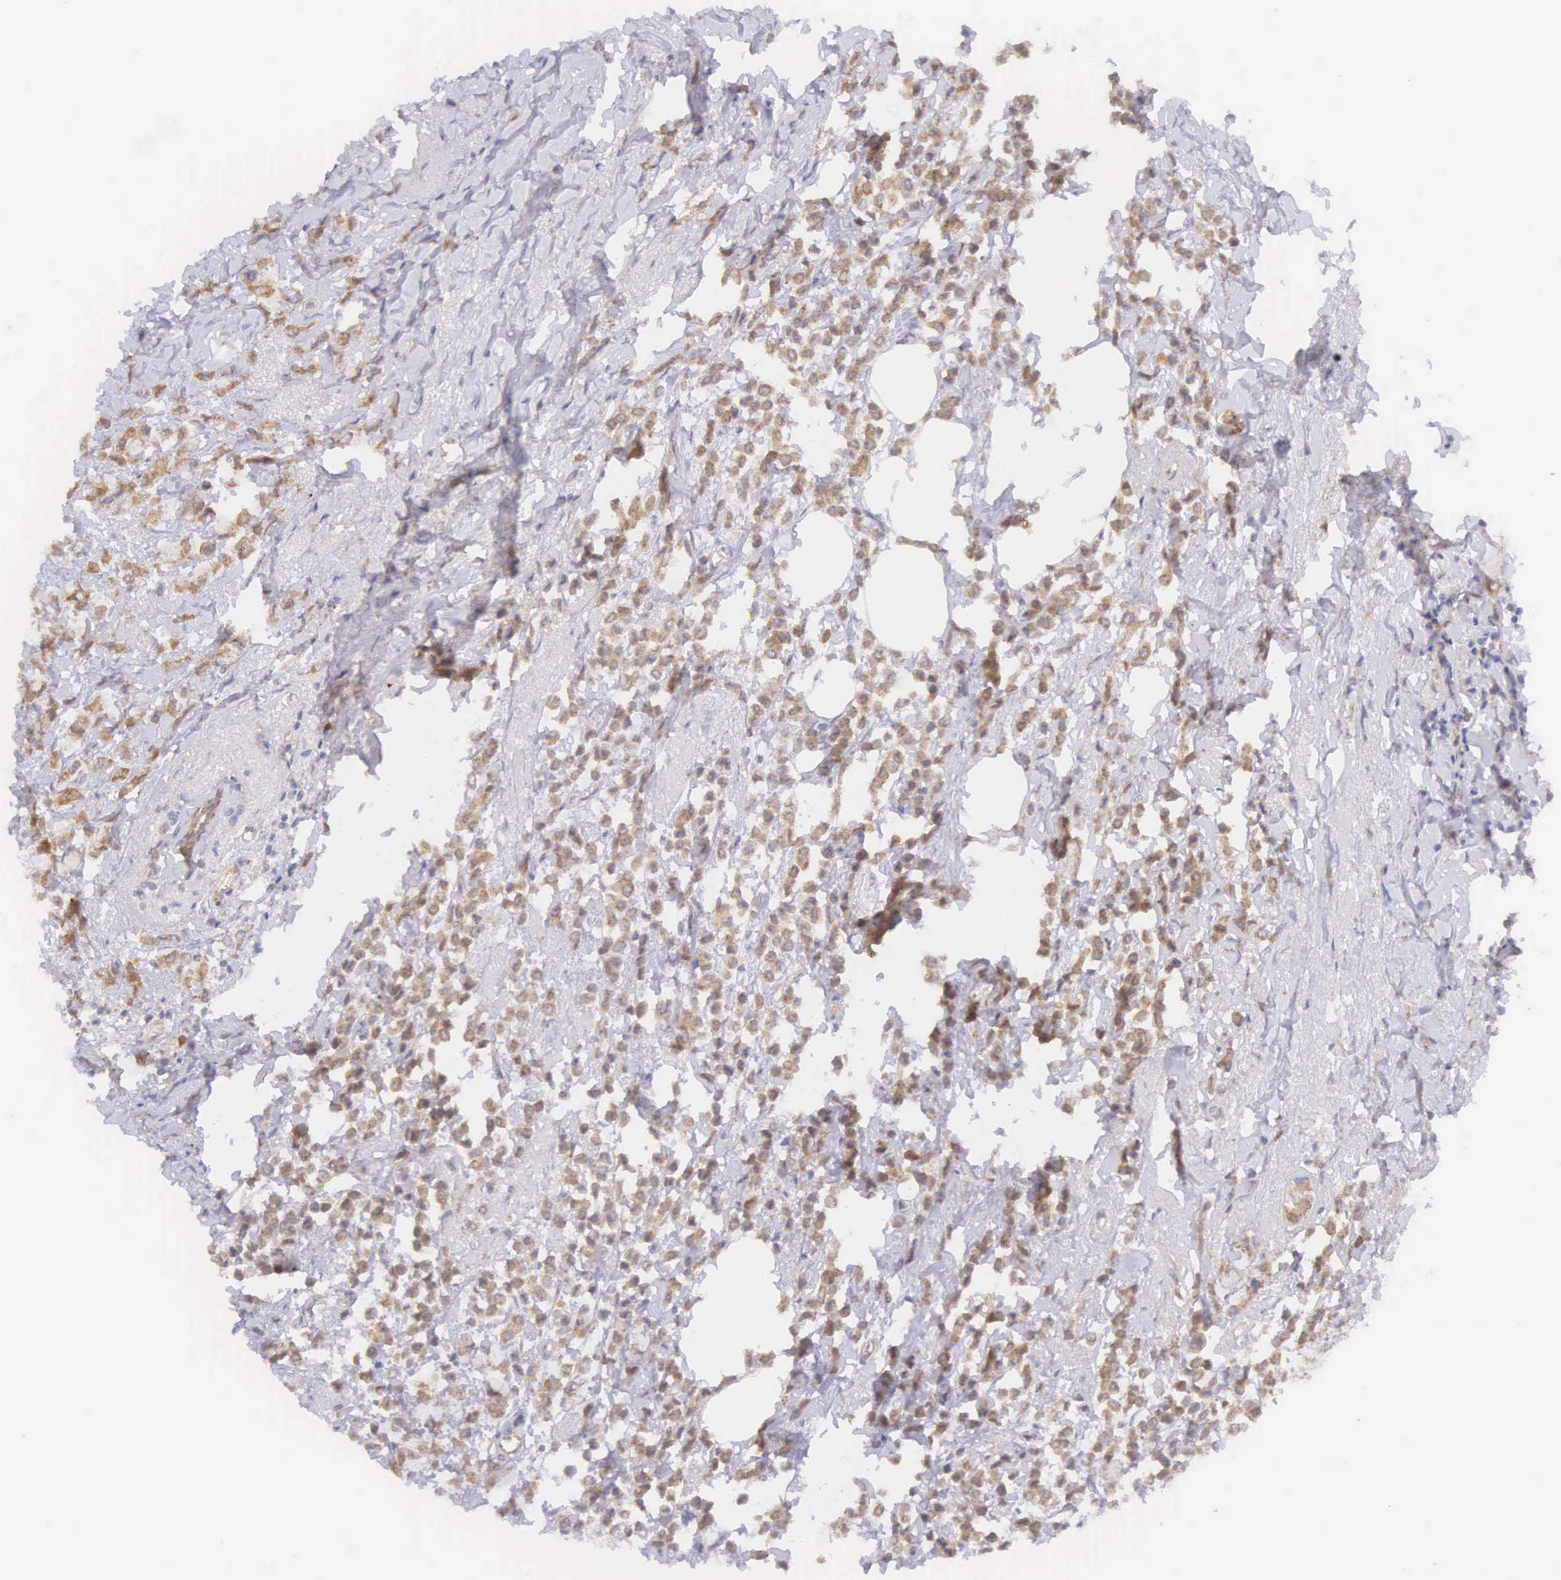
{"staining": {"intensity": "weak", "quantity": ">75%", "location": "cytoplasmic/membranous"}, "tissue": "breast cancer", "cell_type": "Tumor cells", "image_type": "cancer", "snomed": [{"axis": "morphology", "description": "Lobular carcinoma"}, {"axis": "topography", "description": "Breast"}], "caption": "About >75% of tumor cells in human breast cancer (lobular carcinoma) reveal weak cytoplasmic/membranous protein expression as visualized by brown immunohistochemical staining.", "gene": "NSDHL", "patient": {"sex": "female", "age": 85}}